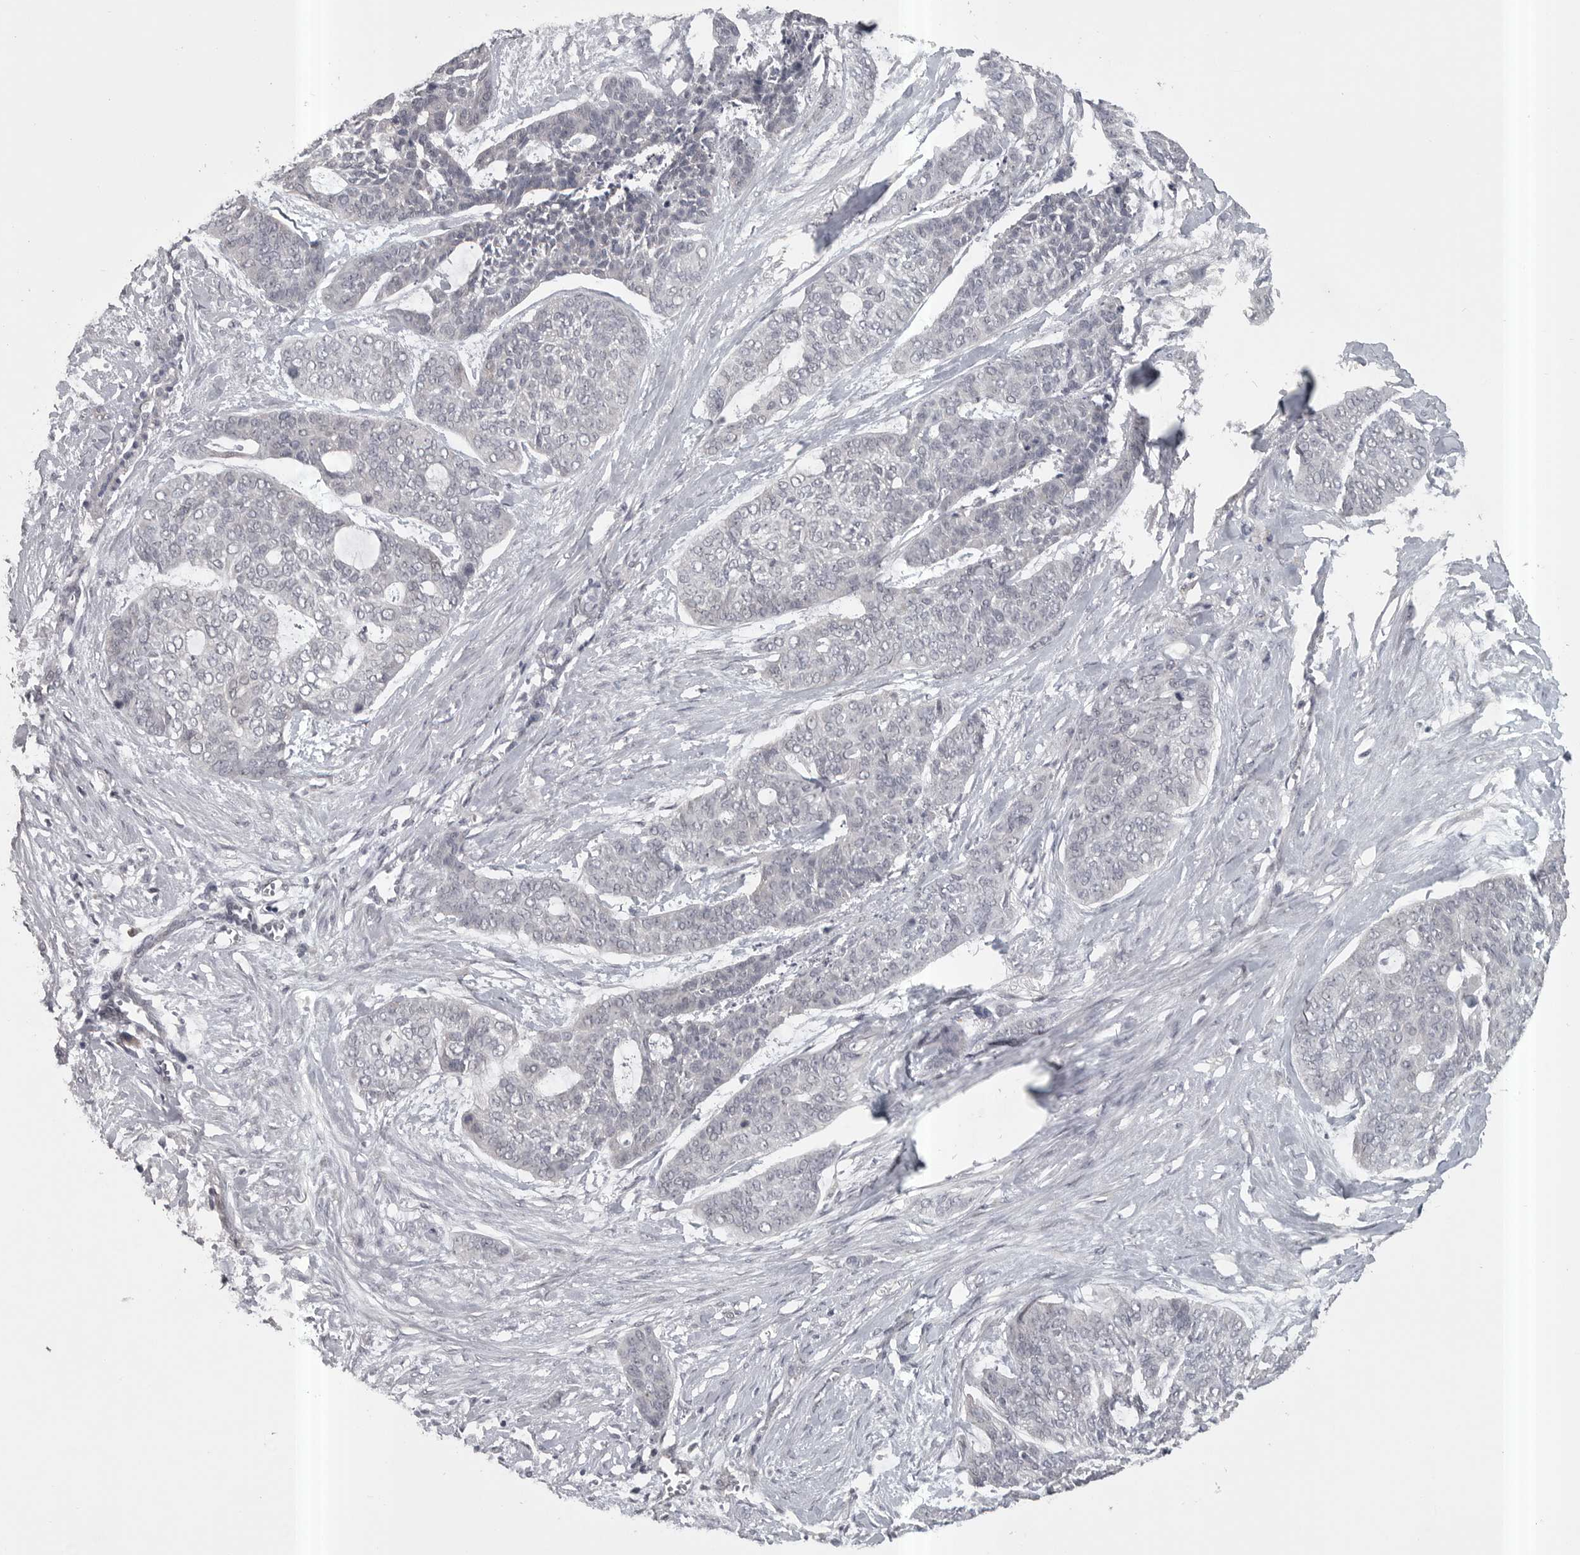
{"staining": {"intensity": "negative", "quantity": "none", "location": "none"}, "tissue": "skin cancer", "cell_type": "Tumor cells", "image_type": "cancer", "snomed": [{"axis": "morphology", "description": "Basal cell carcinoma"}, {"axis": "topography", "description": "Skin"}], "caption": "This is a photomicrograph of immunohistochemistry (IHC) staining of skin basal cell carcinoma, which shows no expression in tumor cells.", "gene": "PHF13", "patient": {"sex": "female", "age": 64}}